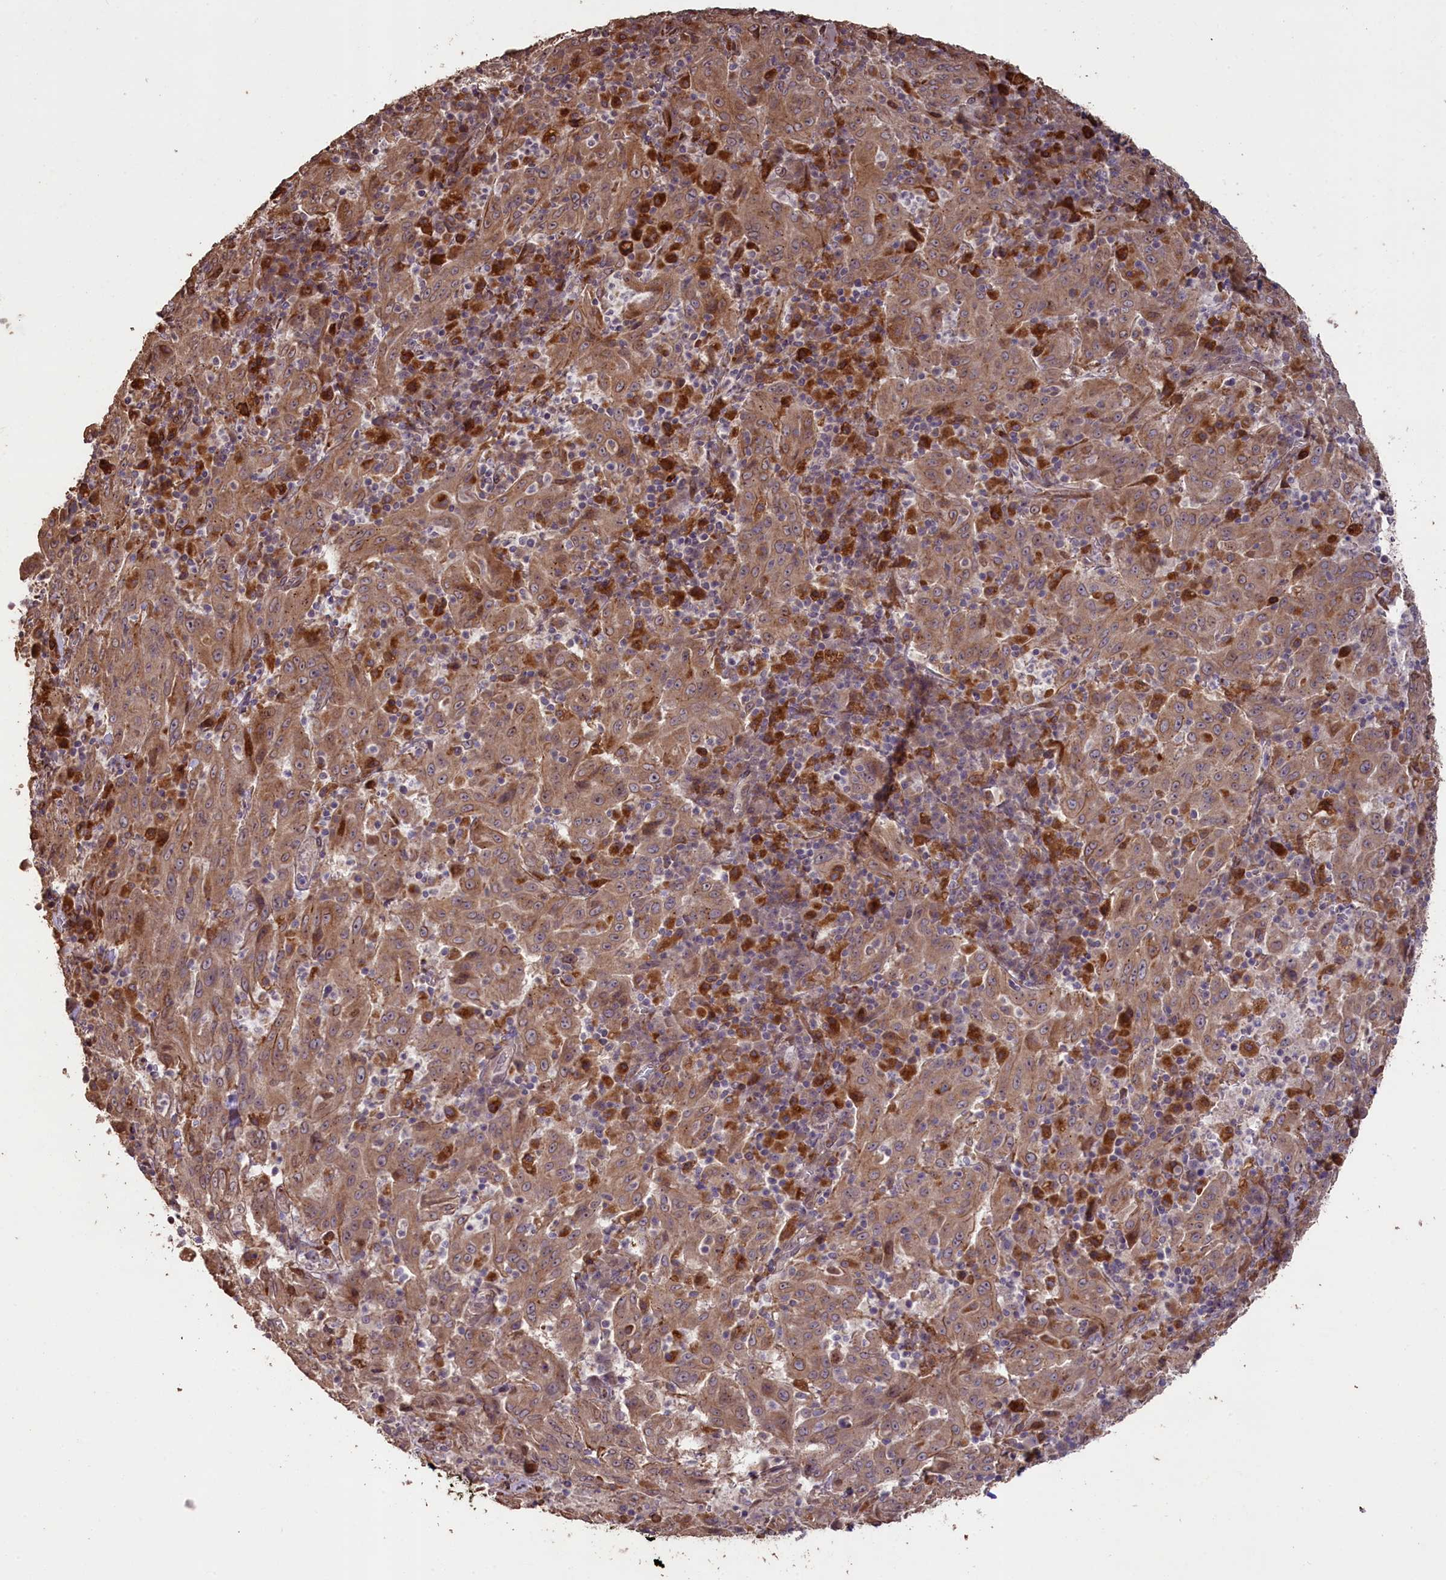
{"staining": {"intensity": "moderate", "quantity": ">75%", "location": "cytoplasmic/membranous"}, "tissue": "pancreatic cancer", "cell_type": "Tumor cells", "image_type": "cancer", "snomed": [{"axis": "morphology", "description": "Adenocarcinoma, NOS"}, {"axis": "topography", "description": "Pancreas"}], "caption": "Protein analysis of pancreatic adenocarcinoma tissue displays moderate cytoplasmic/membranous positivity in about >75% of tumor cells.", "gene": "SLC38A7", "patient": {"sex": "male", "age": 63}}